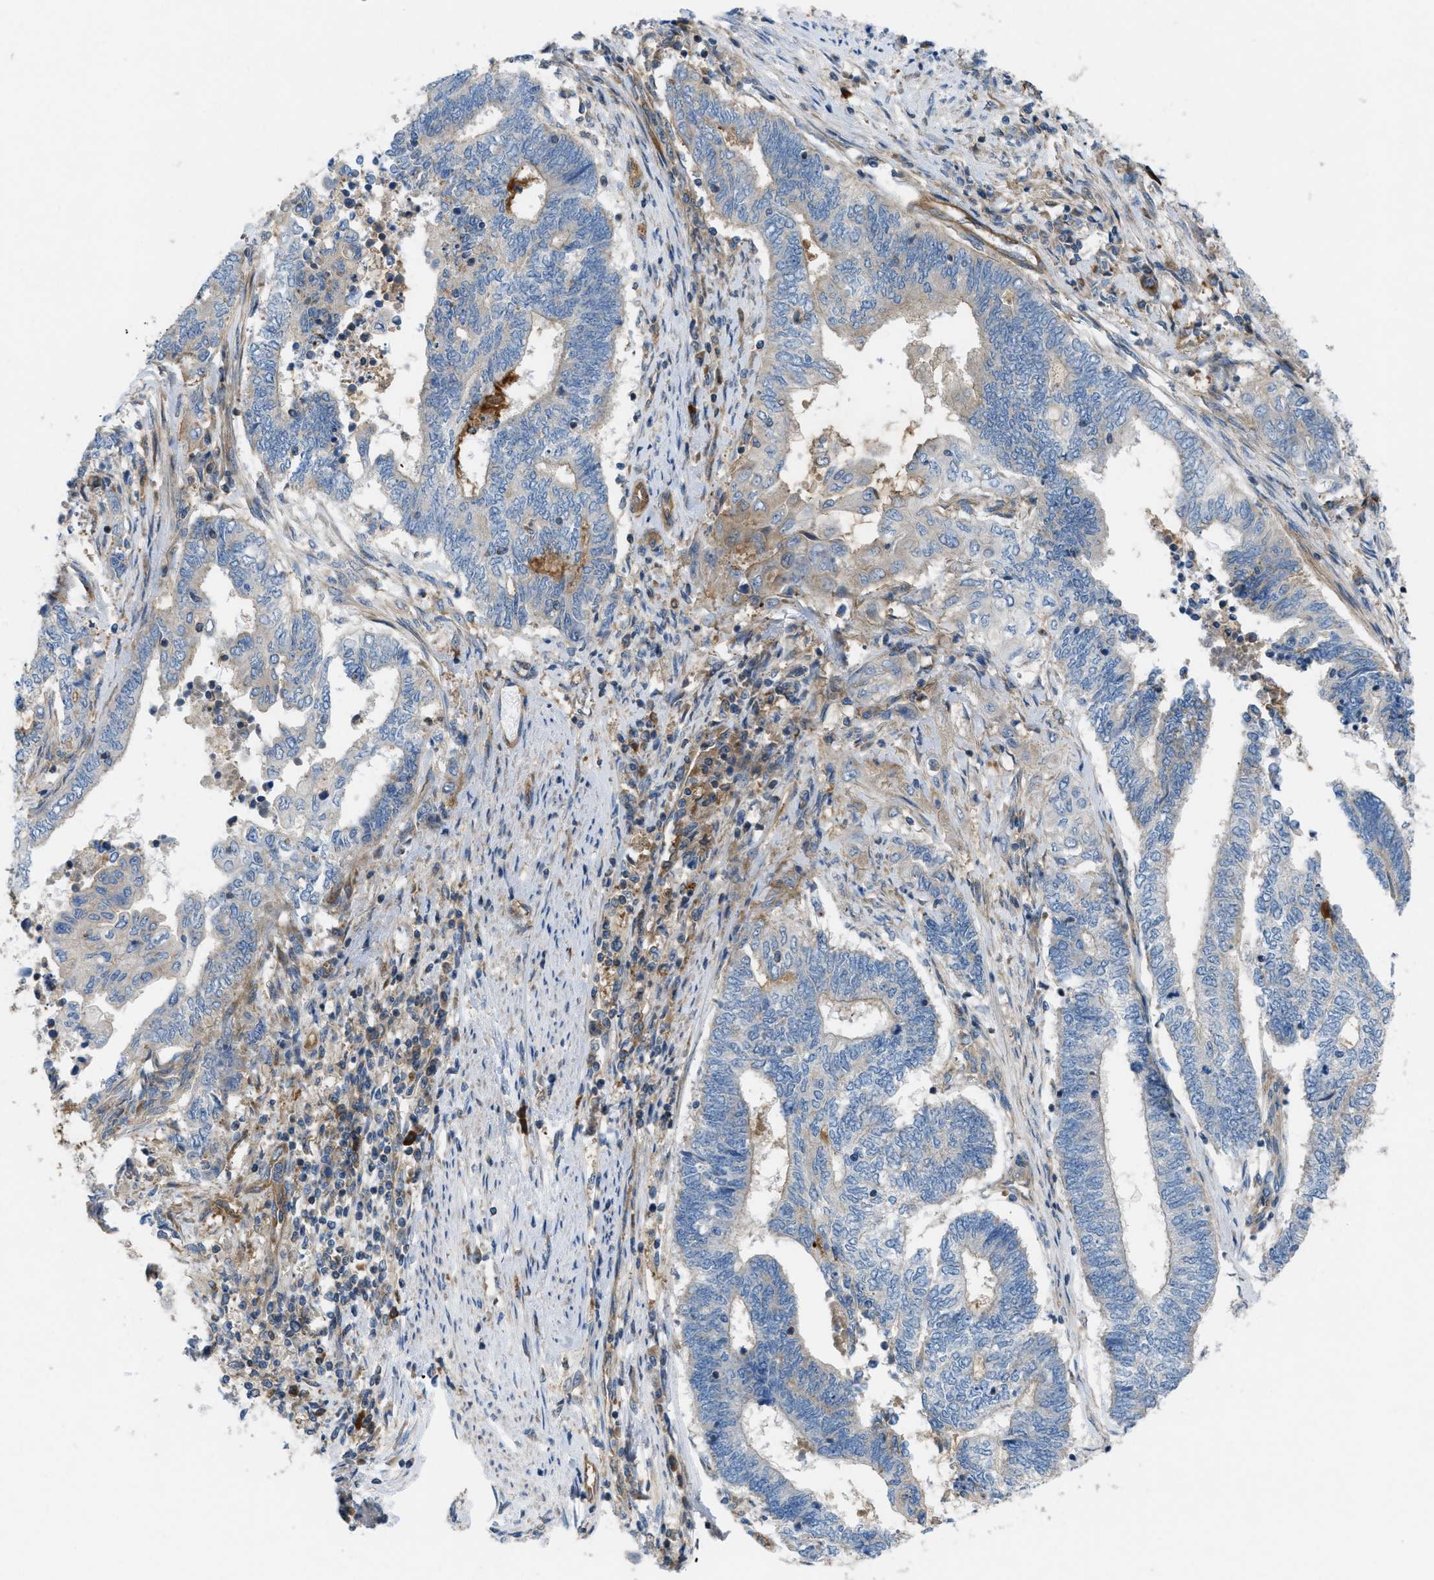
{"staining": {"intensity": "negative", "quantity": "none", "location": "none"}, "tissue": "endometrial cancer", "cell_type": "Tumor cells", "image_type": "cancer", "snomed": [{"axis": "morphology", "description": "Adenocarcinoma, NOS"}, {"axis": "topography", "description": "Uterus"}, {"axis": "topography", "description": "Endometrium"}], "caption": "Endometrial cancer (adenocarcinoma) was stained to show a protein in brown. There is no significant expression in tumor cells. Nuclei are stained in blue.", "gene": "ATP2A3", "patient": {"sex": "female", "age": 70}}